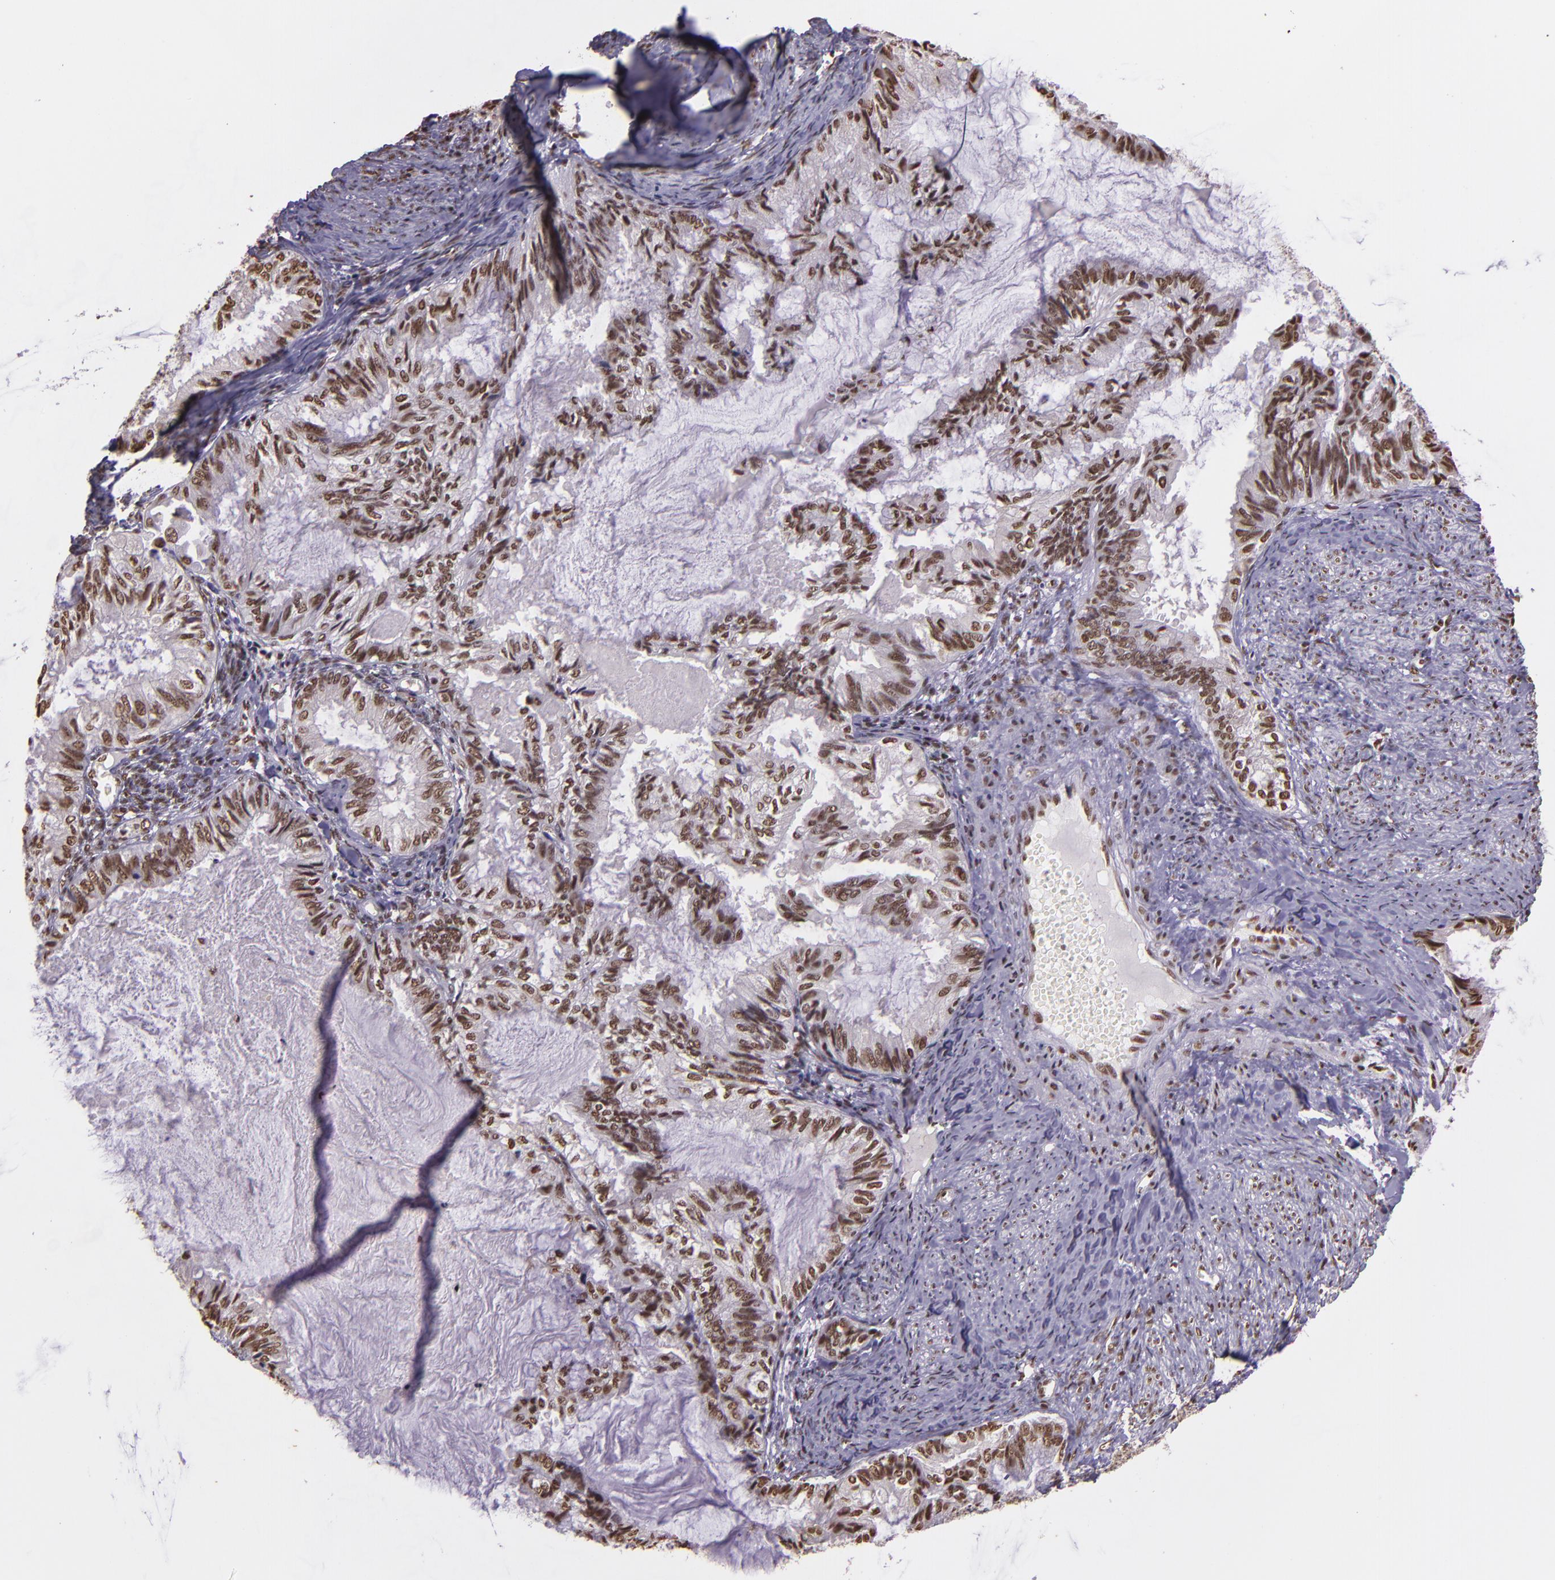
{"staining": {"intensity": "moderate", "quantity": ">75%", "location": "nuclear"}, "tissue": "endometrial cancer", "cell_type": "Tumor cells", "image_type": "cancer", "snomed": [{"axis": "morphology", "description": "Adenocarcinoma, NOS"}, {"axis": "topography", "description": "Endometrium"}], "caption": "Brown immunohistochemical staining in human endometrial cancer shows moderate nuclear staining in approximately >75% of tumor cells.", "gene": "USF1", "patient": {"sex": "female", "age": 86}}